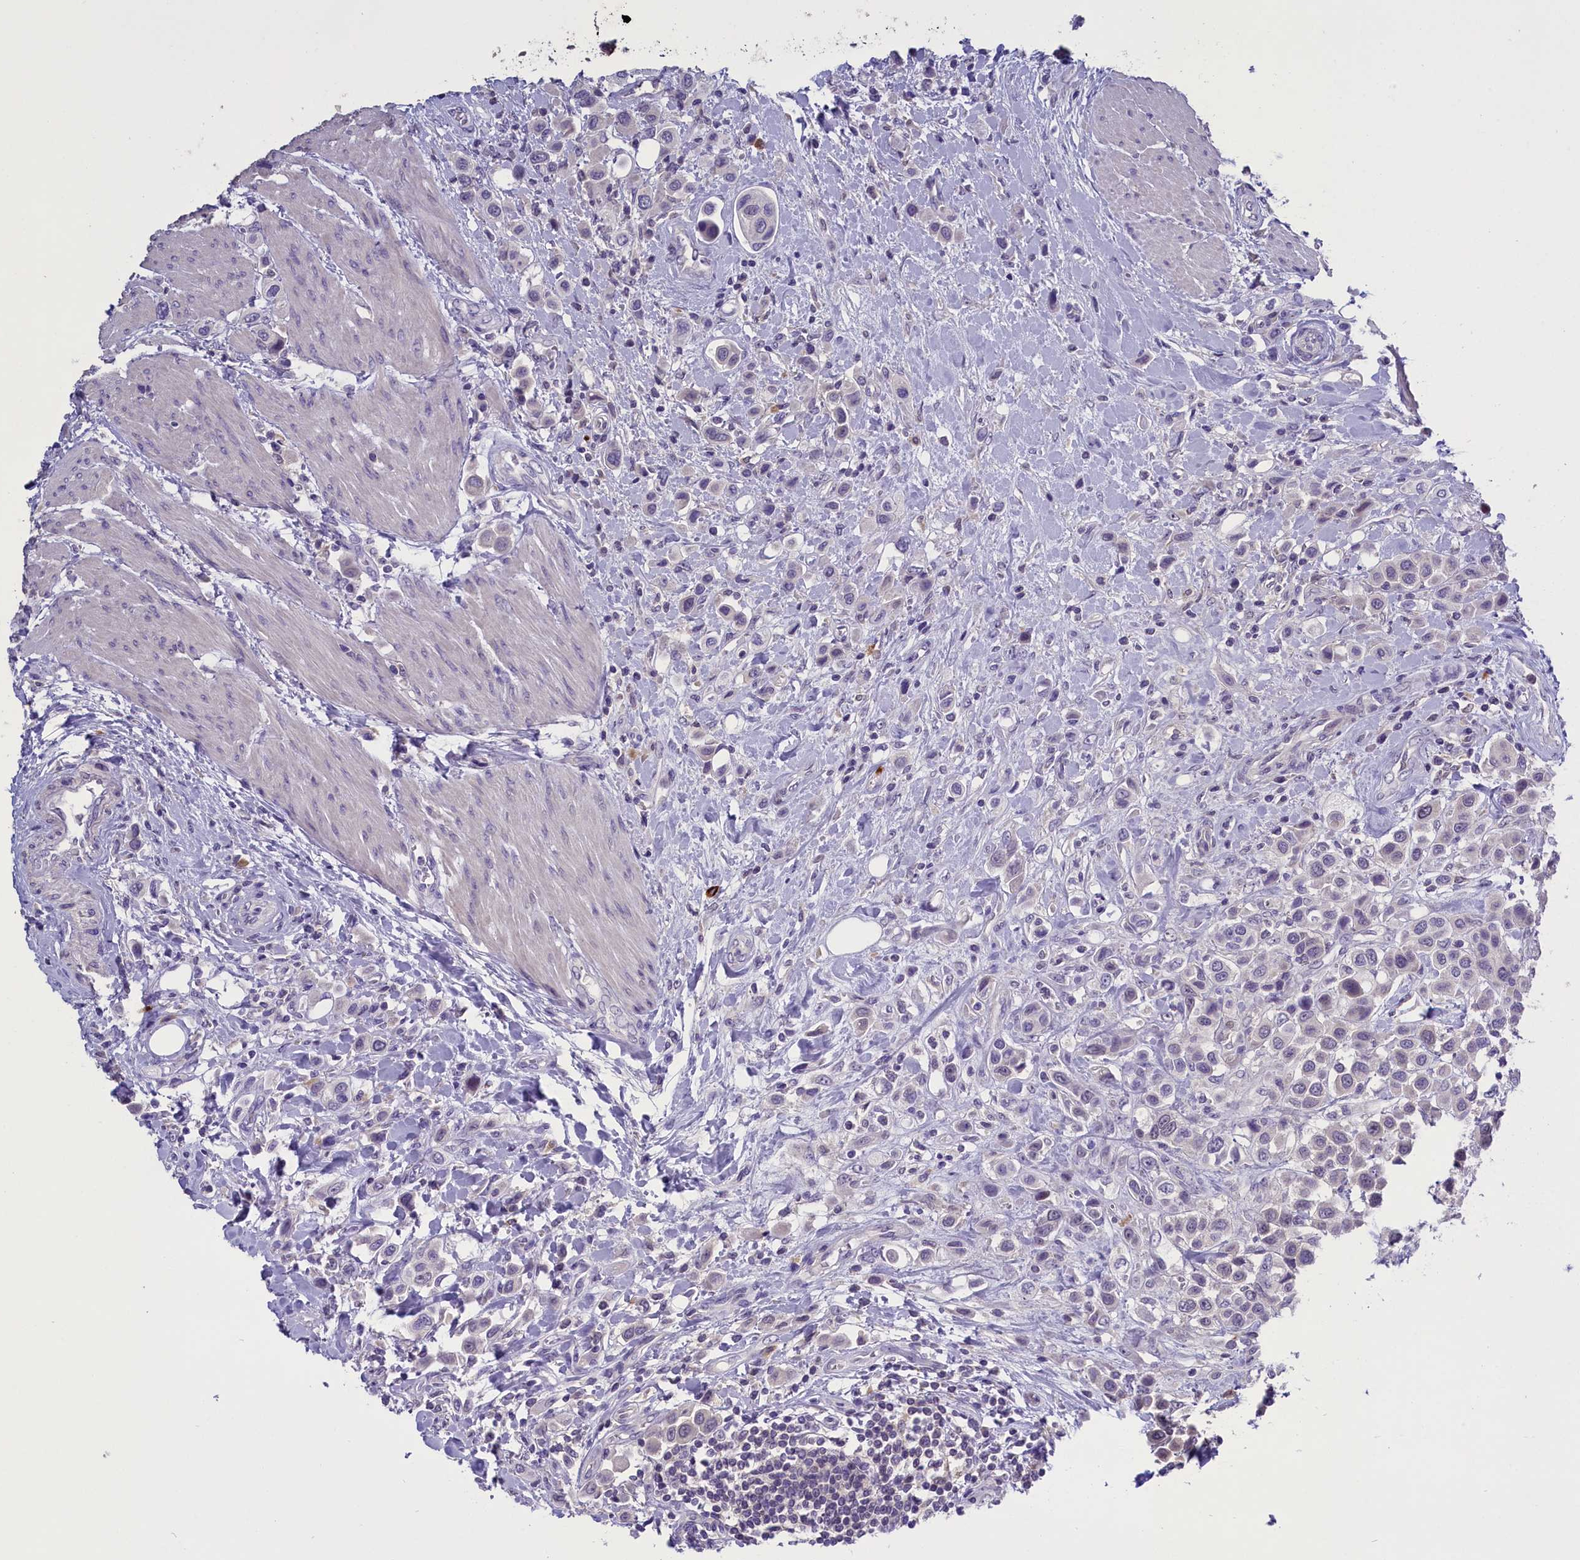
{"staining": {"intensity": "negative", "quantity": "none", "location": "none"}, "tissue": "urothelial cancer", "cell_type": "Tumor cells", "image_type": "cancer", "snomed": [{"axis": "morphology", "description": "Urothelial carcinoma, High grade"}, {"axis": "topography", "description": "Urinary bladder"}], "caption": "An immunohistochemistry image of high-grade urothelial carcinoma is shown. There is no staining in tumor cells of high-grade urothelial carcinoma.", "gene": "ENPP6", "patient": {"sex": "male", "age": 50}}